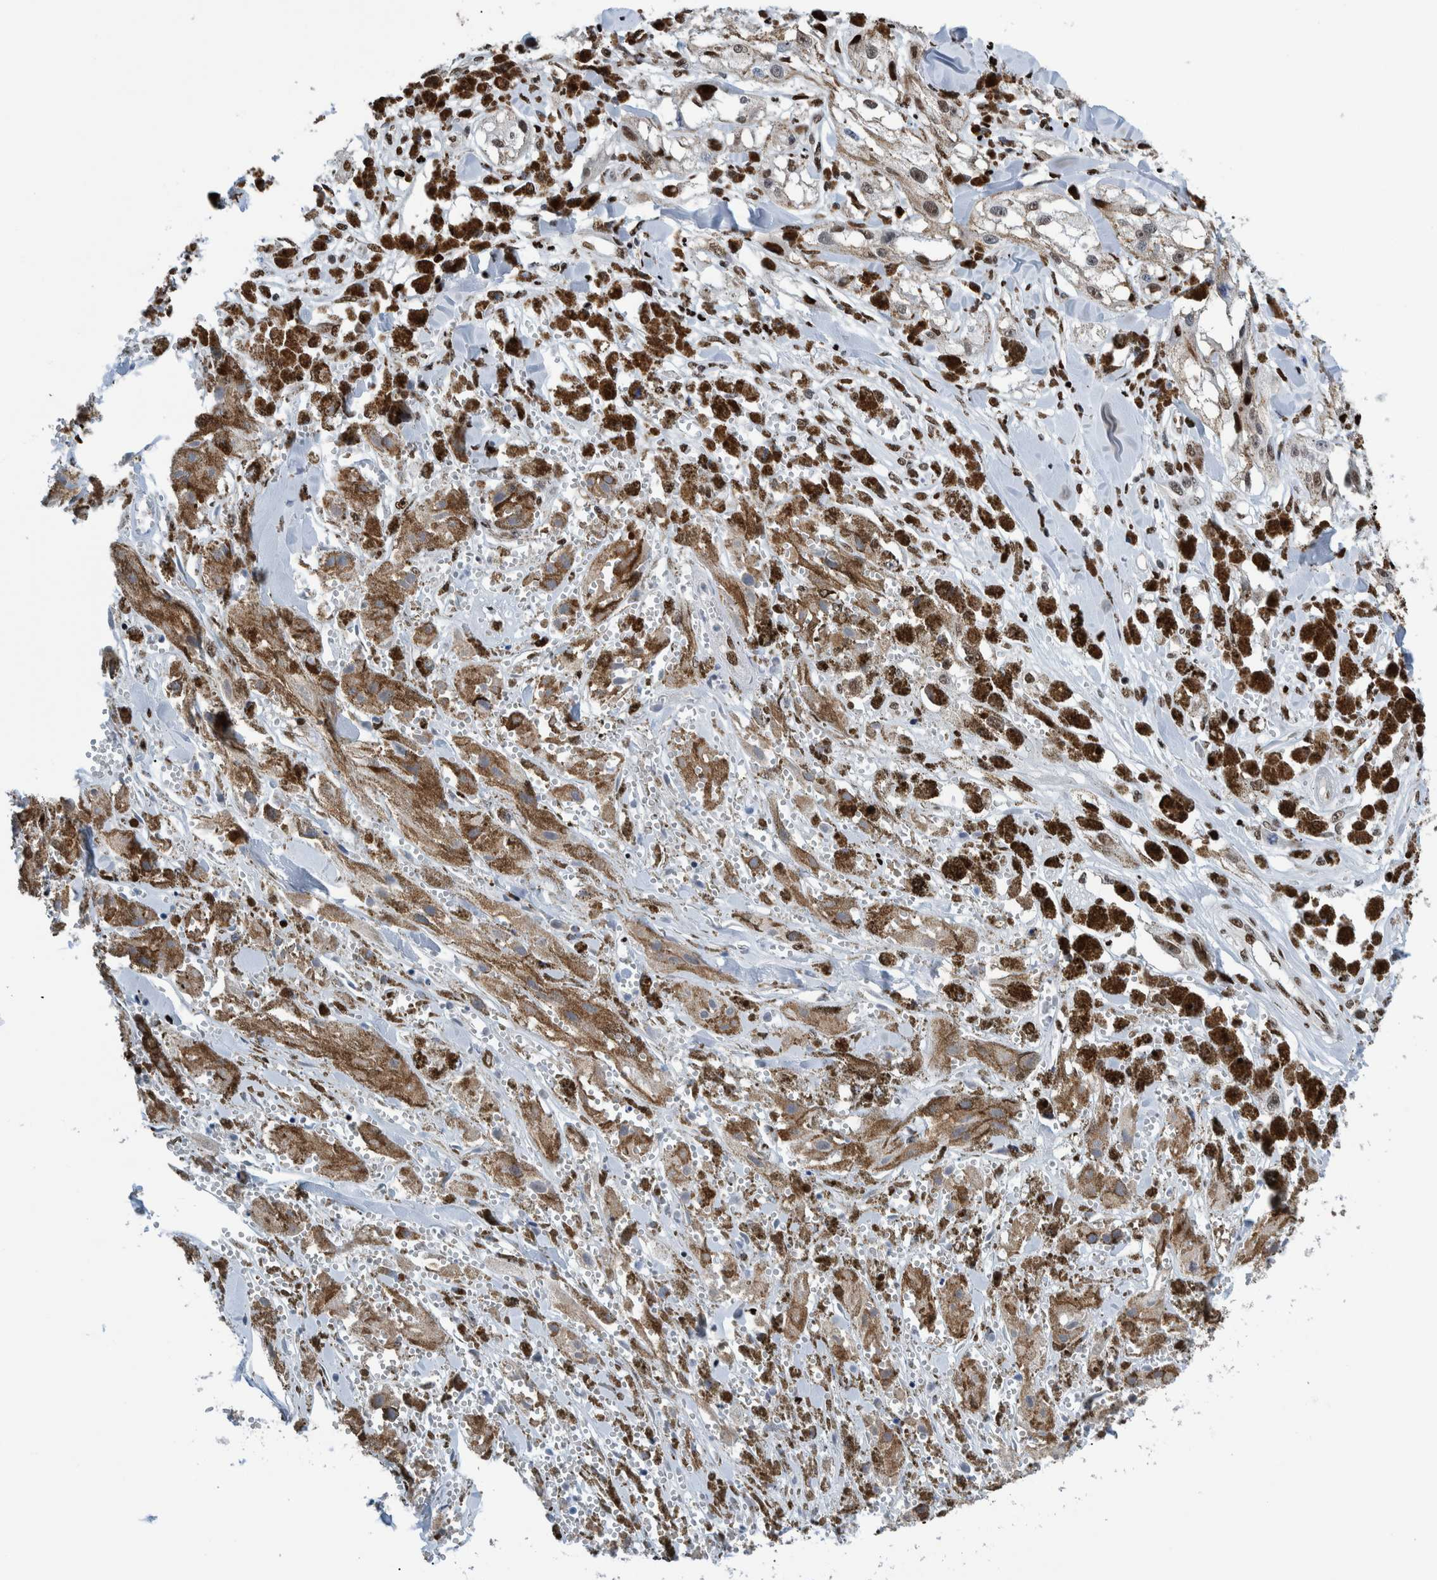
{"staining": {"intensity": "weak", "quantity": "25%-75%", "location": "nuclear"}, "tissue": "melanoma", "cell_type": "Tumor cells", "image_type": "cancer", "snomed": [{"axis": "morphology", "description": "Malignant melanoma, NOS"}, {"axis": "topography", "description": "Skin"}], "caption": "Melanoma stained with immunohistochemistry (IHC) shows weak nuclear staining in approximately 25%-75% of tumor cells.", "gene": "HEATR9", "patient": {"sex": "male", "age": 88}}